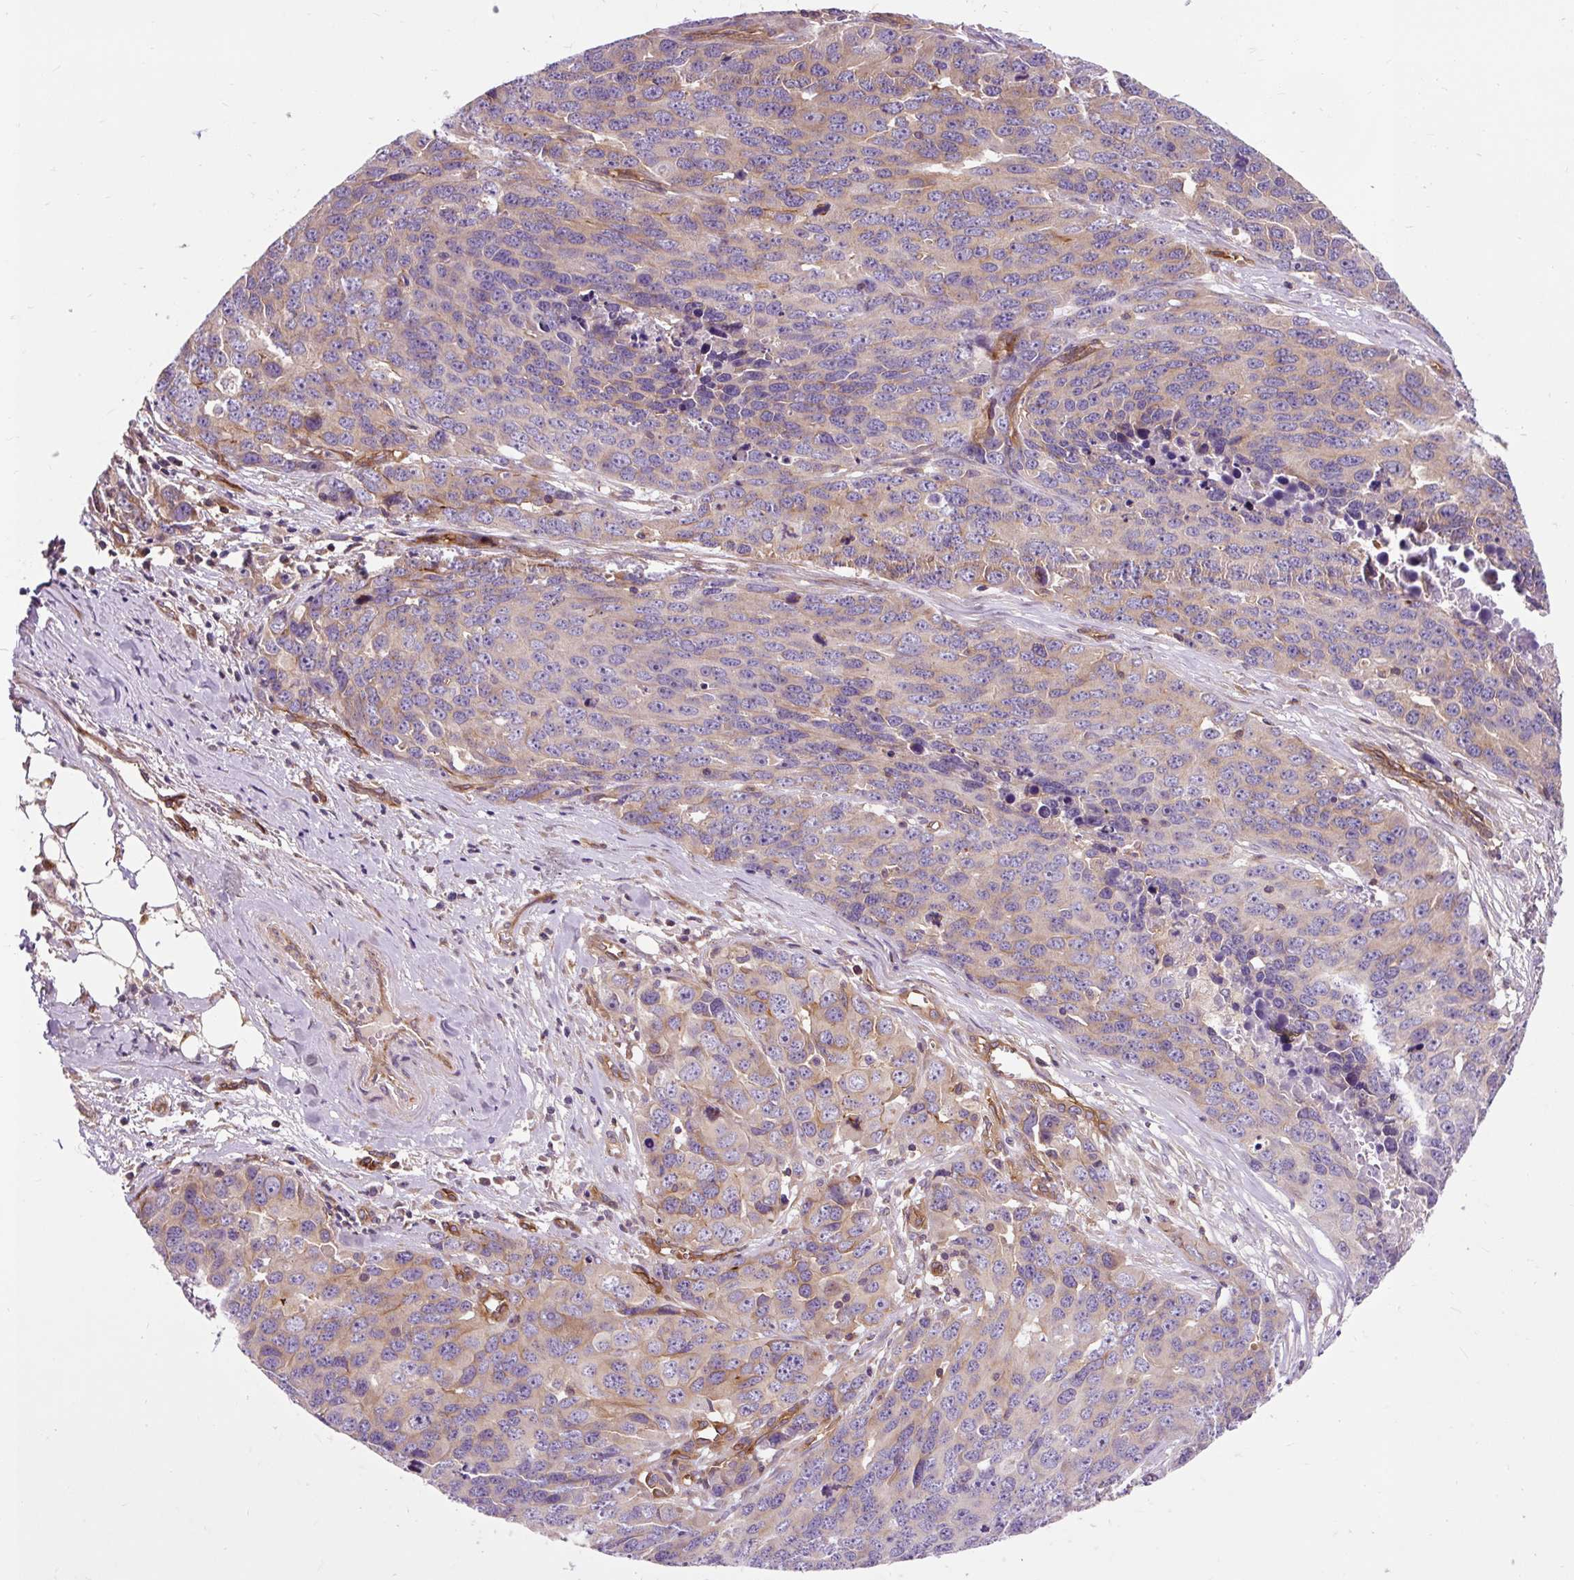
{"staining": {"intensity": "weak", "quantity": "<25%", "location": "cytoplasmic/membranous"}, "tissue": "ovarian cancer", "cell_type": "Tumor cells", "image_type": "cancer", "snomed": [{"axis": "morphology", "description": "Cystadenocarcinoma, serous, NOS"}, {"axis": "topography", "description": "Ovary"}], "caption": "IHC image of neoplastic tissue: ovarian cancer stained with DAB displays no significant protein expression in tumor cells. The staining is performed using DAB brown chromogen with nuclei counter-stained in using hematoxylin.", "gene": "PCDHGB3", "patient": {"sex": "female", "age": 76}}